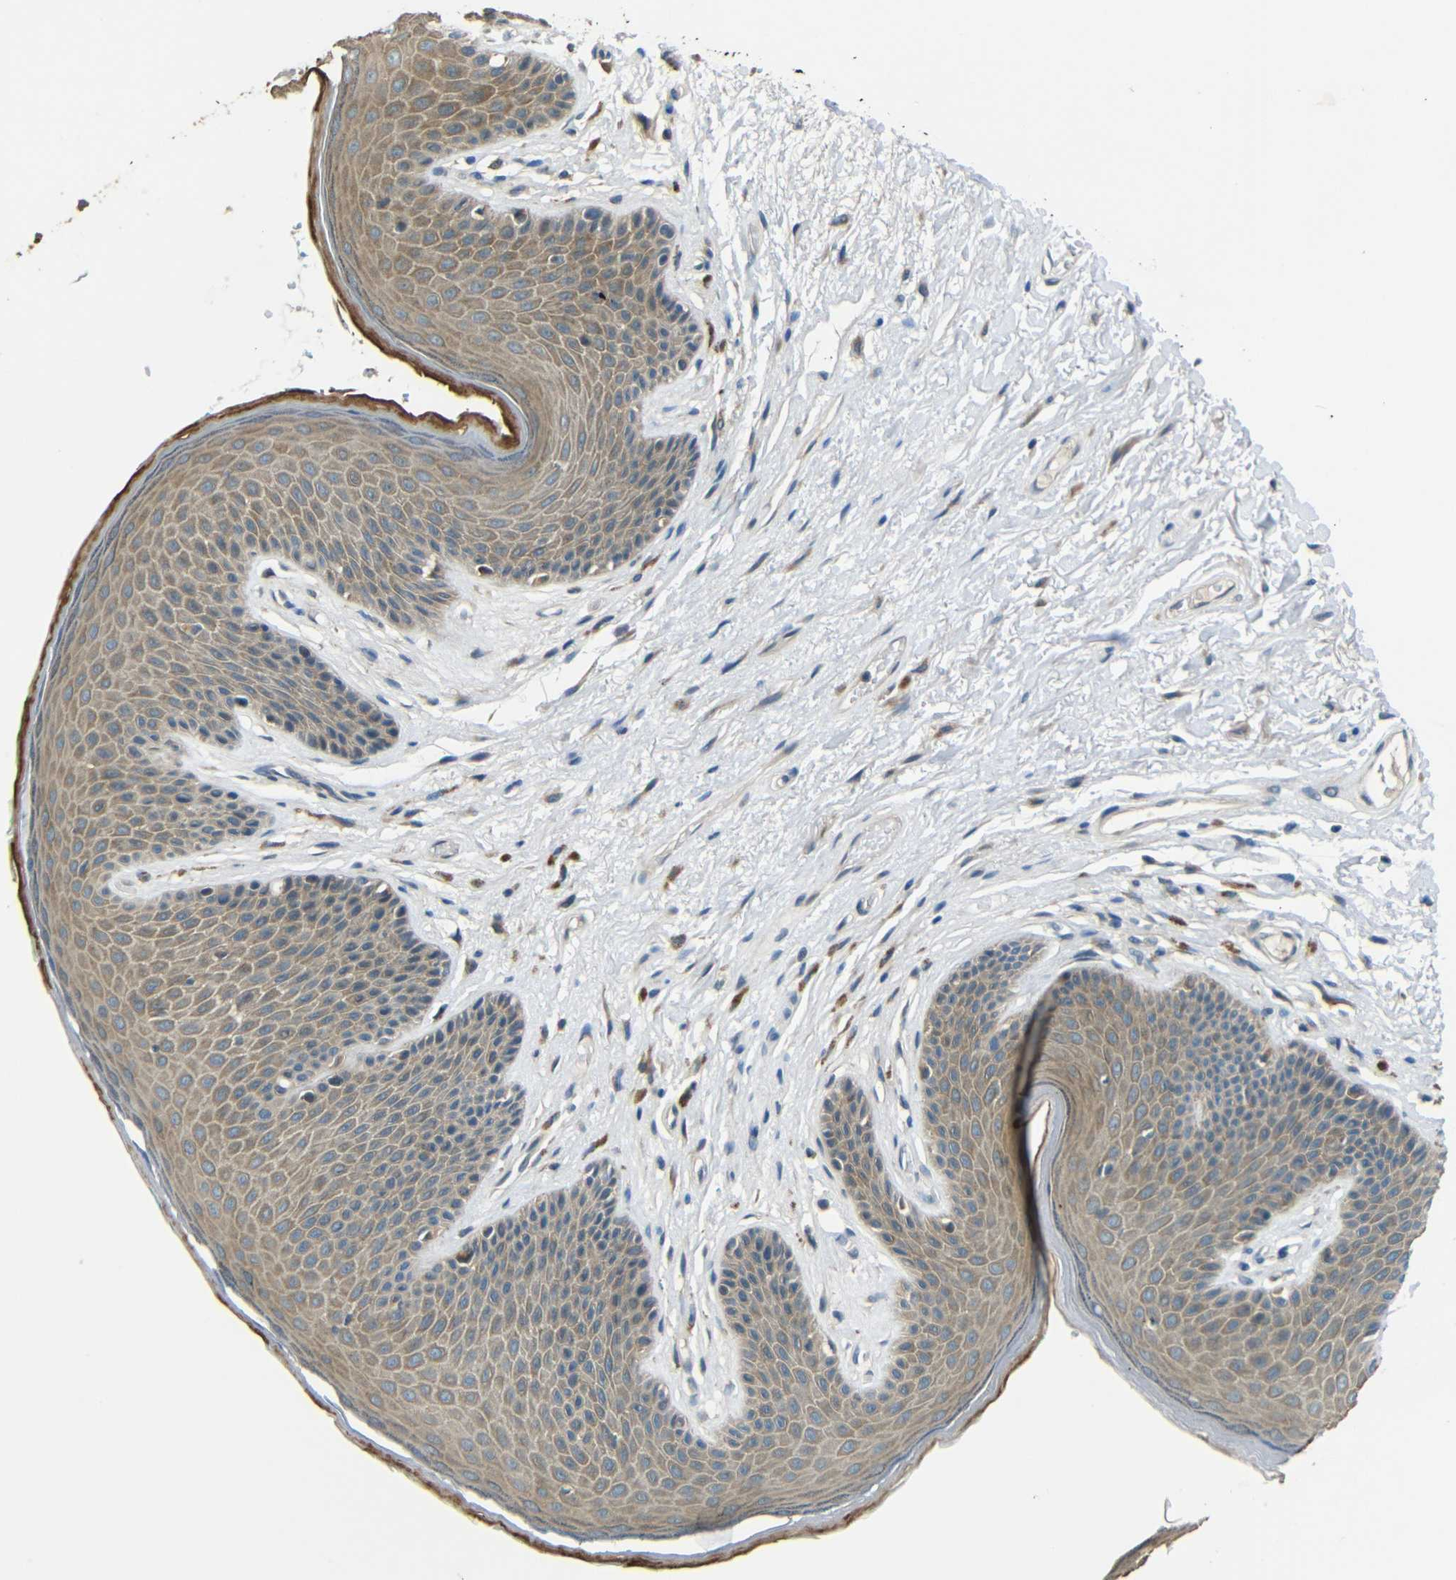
{"staining": {"intensity": "weak", "quantity": ">75%", "location": "cytoplasmic/membranous"}, "tissue": "skin", "cell_type": "Epidermal cells", "image_type": "normal", "snomed": [{"axis": "morphology", "description": "Normal tissue, NOS"}, {"axis": "topography", "description": "Anal"}], "caption": "This micrograph displays benign skin stained with IHC to label a protein in brown. The cytoplasmic/membranous of epidermal cells show weak positivity for the protein. Nuclei are counter-stained blue.", "gene": "FNDC3A", "patient": {"sex": "male", "age": 74}}